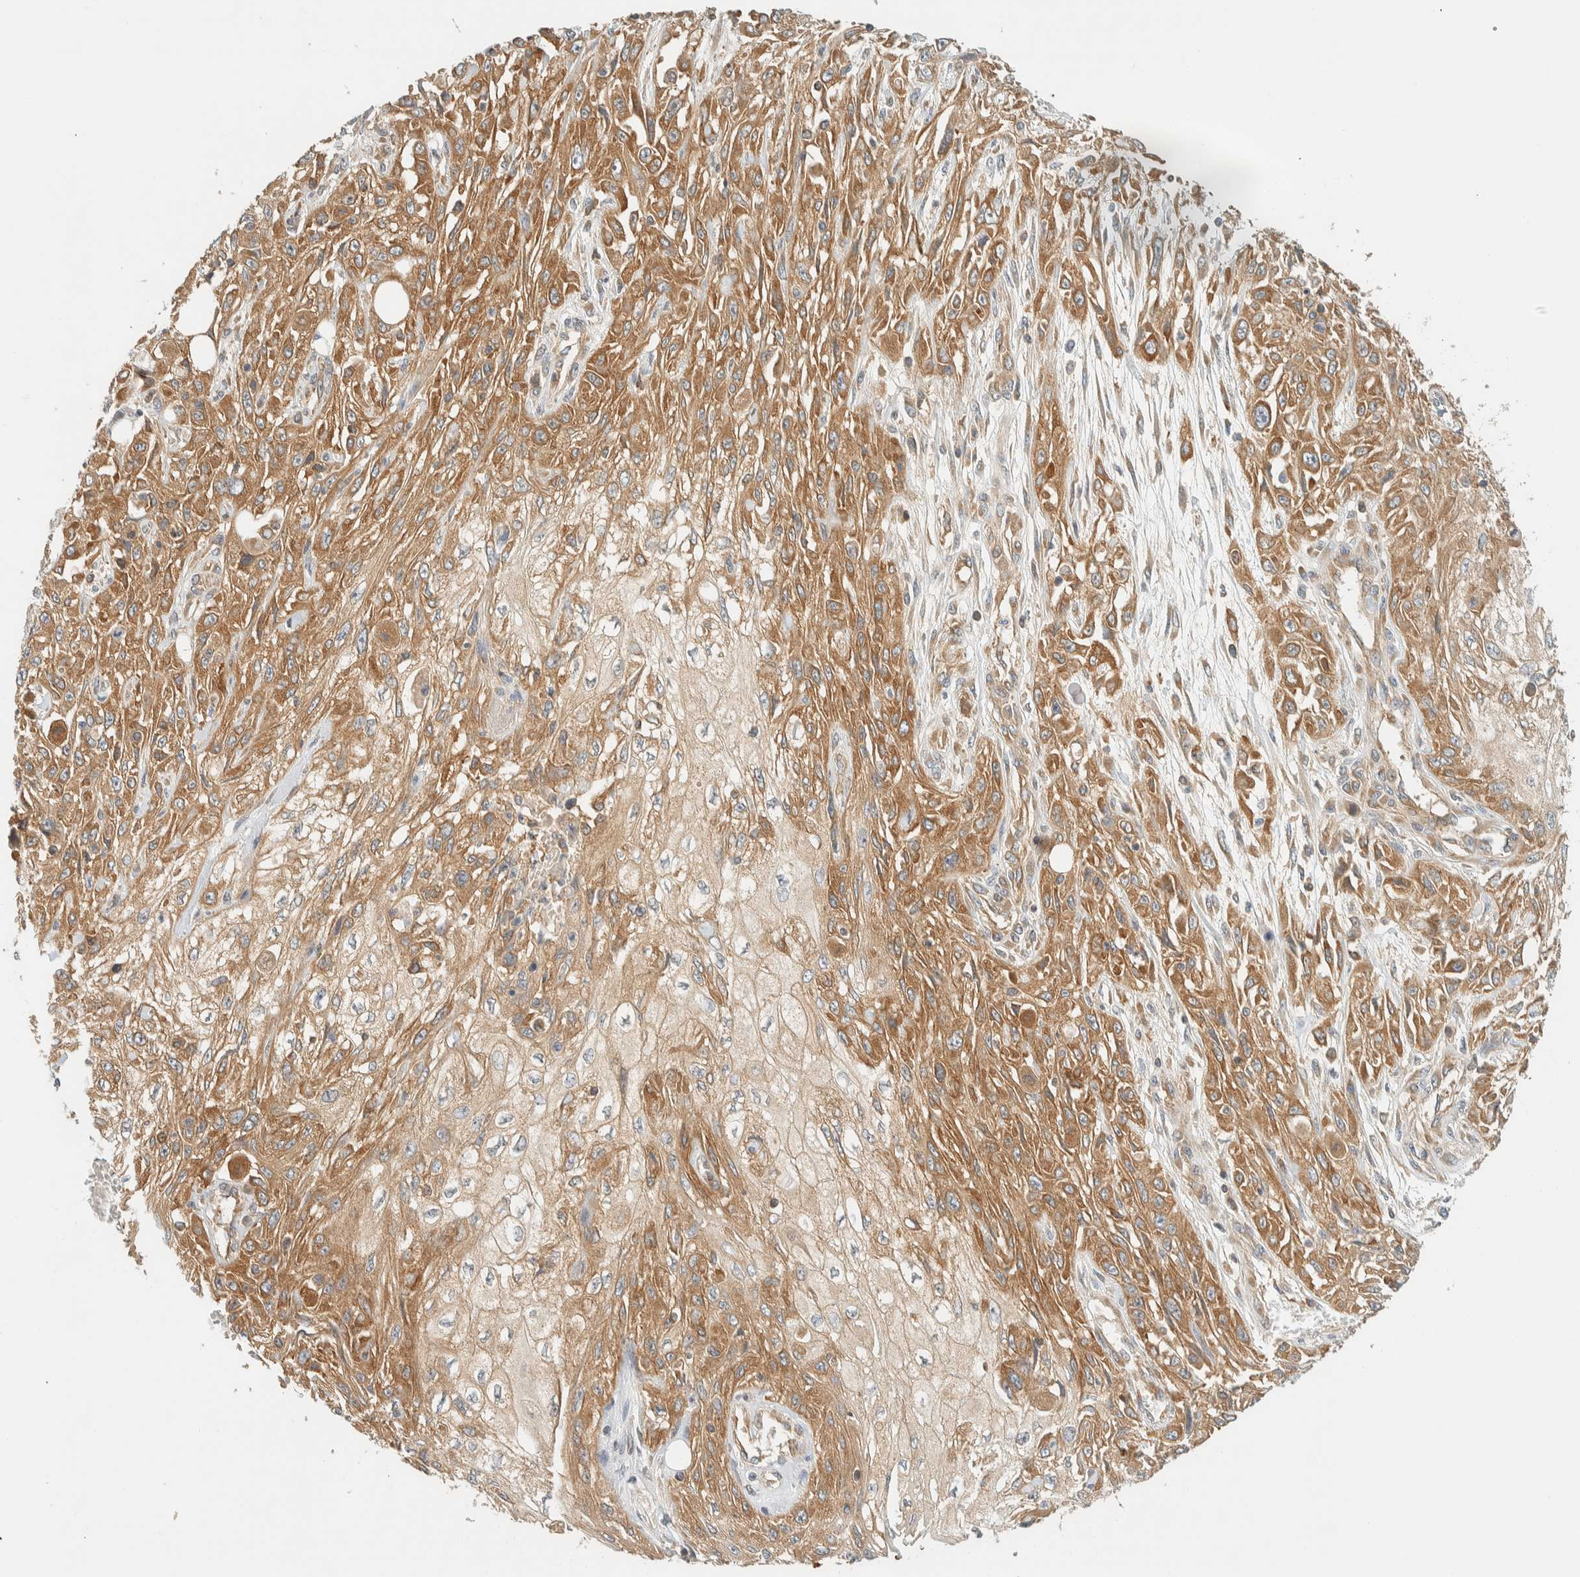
{"staining": {"intensity": "moderate", "quantity": ">75%", "location": "cytoplasmic/membranous"}, "tissue": "skin cancer", "cell_type": "Tumor cells", "image_type": "cancer", "snomed": [{"axis": "morphology", "description": "Squamous cell carcinoma, NOS"}, {"axis": "morphology", "description": "Squamous cell carcinoma, metastatic, NOS"}, {"axis": "topography", "description": "Skin"}, {"axis": "topography", "description": "Lymph node"}], "caption": "Tumor cells demonstrate medium levels of moderate cytoplasmic/membranous staining in approximately >75% of cells in human skin metastatic squamous cell carcinoma.", "gene": "ARFGEF1", "patient": {"sex": "male", "age": 75}}